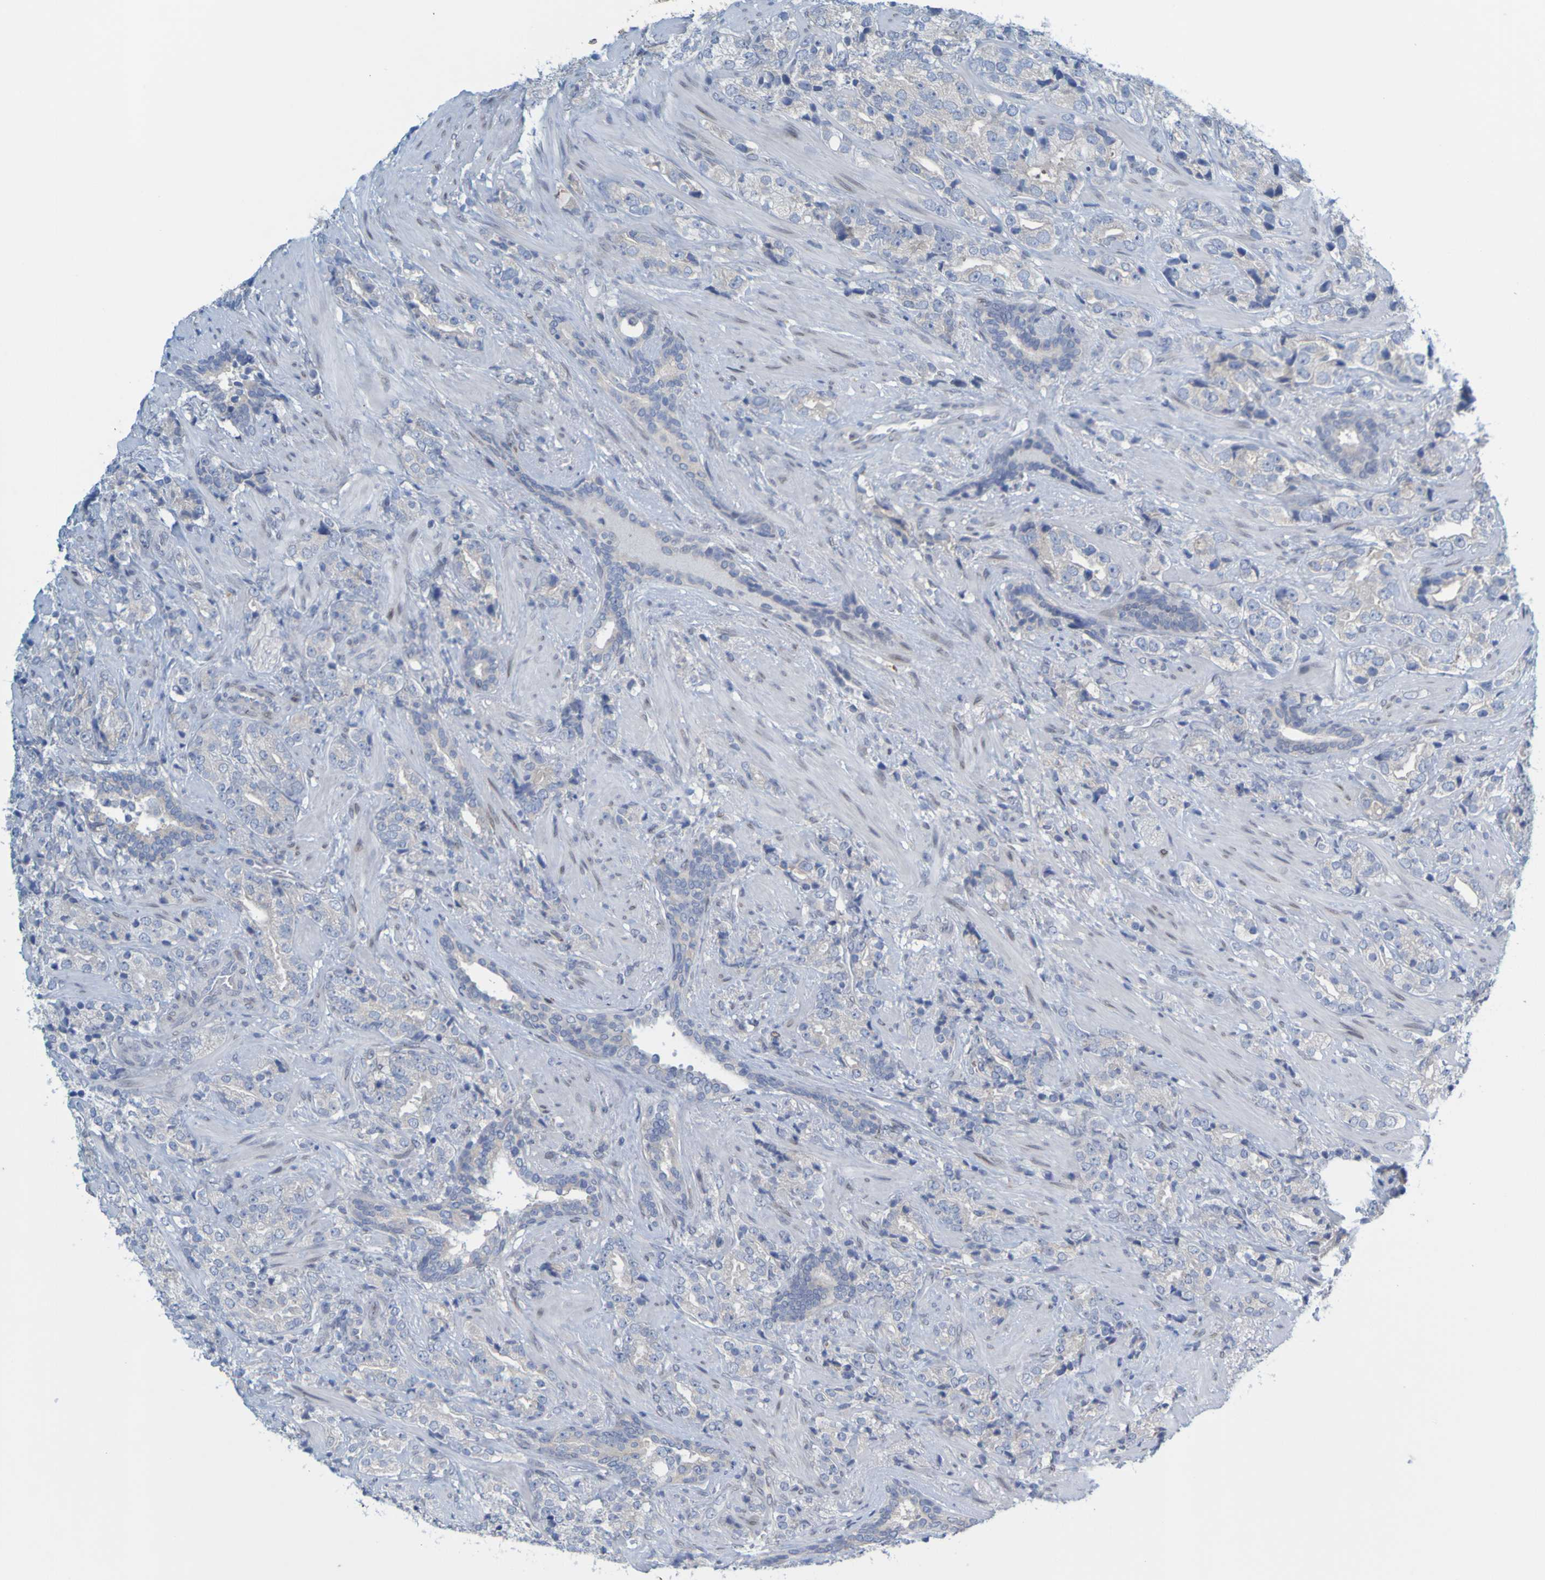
{"staining": {"intensity": "negative", "quantity": "none", "location": "none"}, "tissue": "prostate cancer", "cell_type": "Tumor cells", "image_type": "cancer", "snomed": [{"axis": "morphology", "description": "Adenocarcinoma, High grade"}, {"axis": "topography", "description": "Prostate"}], "caption": "An image of human prostate cancer is negative for staining in tumor cells.", "gene": "MAG", "patient": {"sex": "male", "age": 71}}